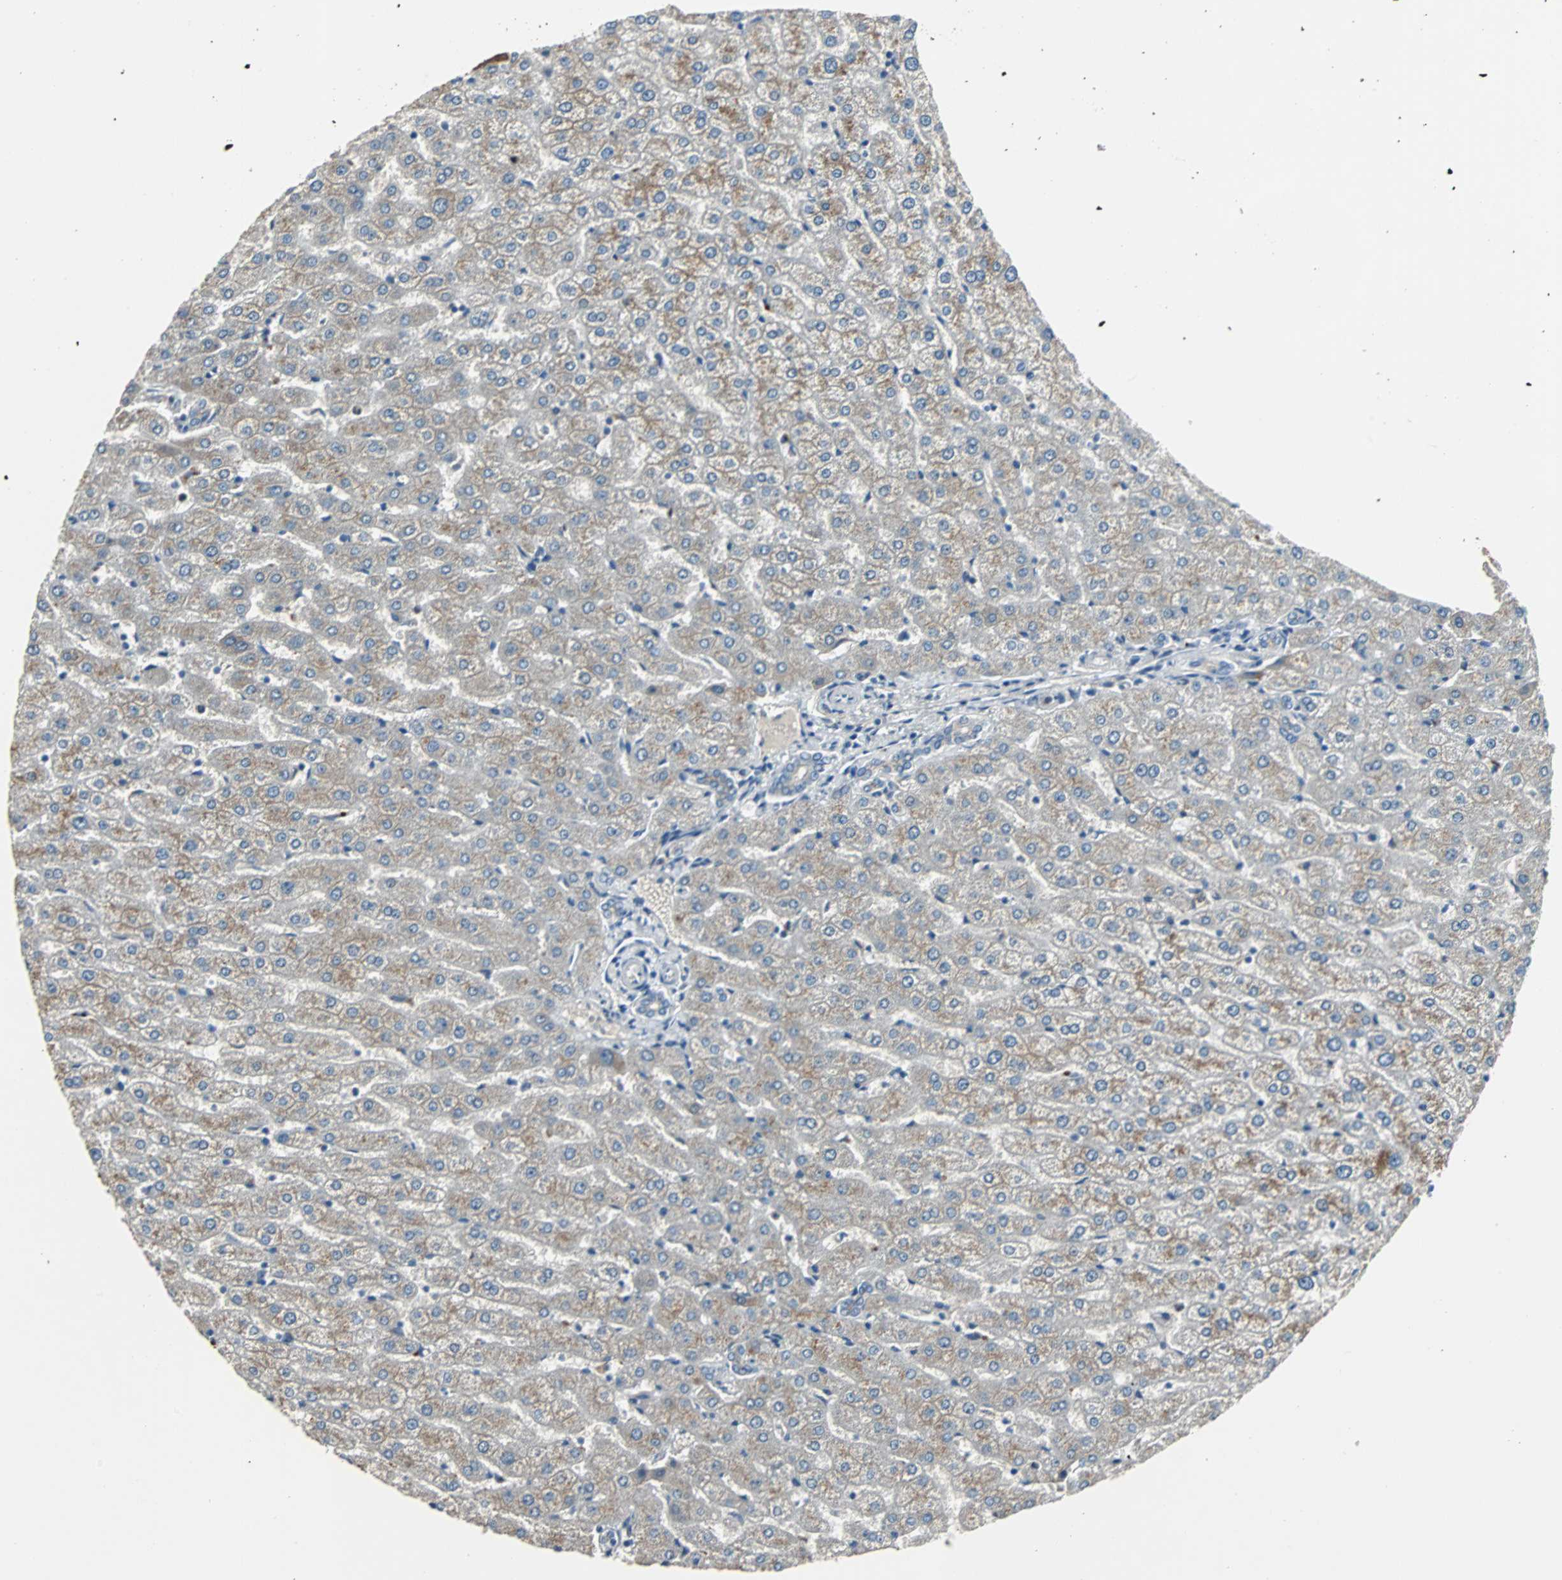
{"staining": {"intensity": "weak", "quantity": "25%-75%", "location": "cytoplasmic/membranous"}, "tissue": "liver", "cell_type": "Cholangiocytes", "image_type": "normal", "snomed": [{"axis": "morphology", "description": "Normal tissue, NOS"}, {"axis": "morphology", "description": "Fibrosis, NOS"}, {"axis": "topography", "description": "Liver"}], "caption": "Protein expression analysis of unremarkable liver demonstrates weak cytoplasmic/membranous staining in approximately 25%-75% of cholangiocytes. (DAB (3,3'-diaminobenzidine) IHC with brightfield microscopy, high magnification).", "gene": "FHL2", "patient": {"sex": "female", "age": 29}}